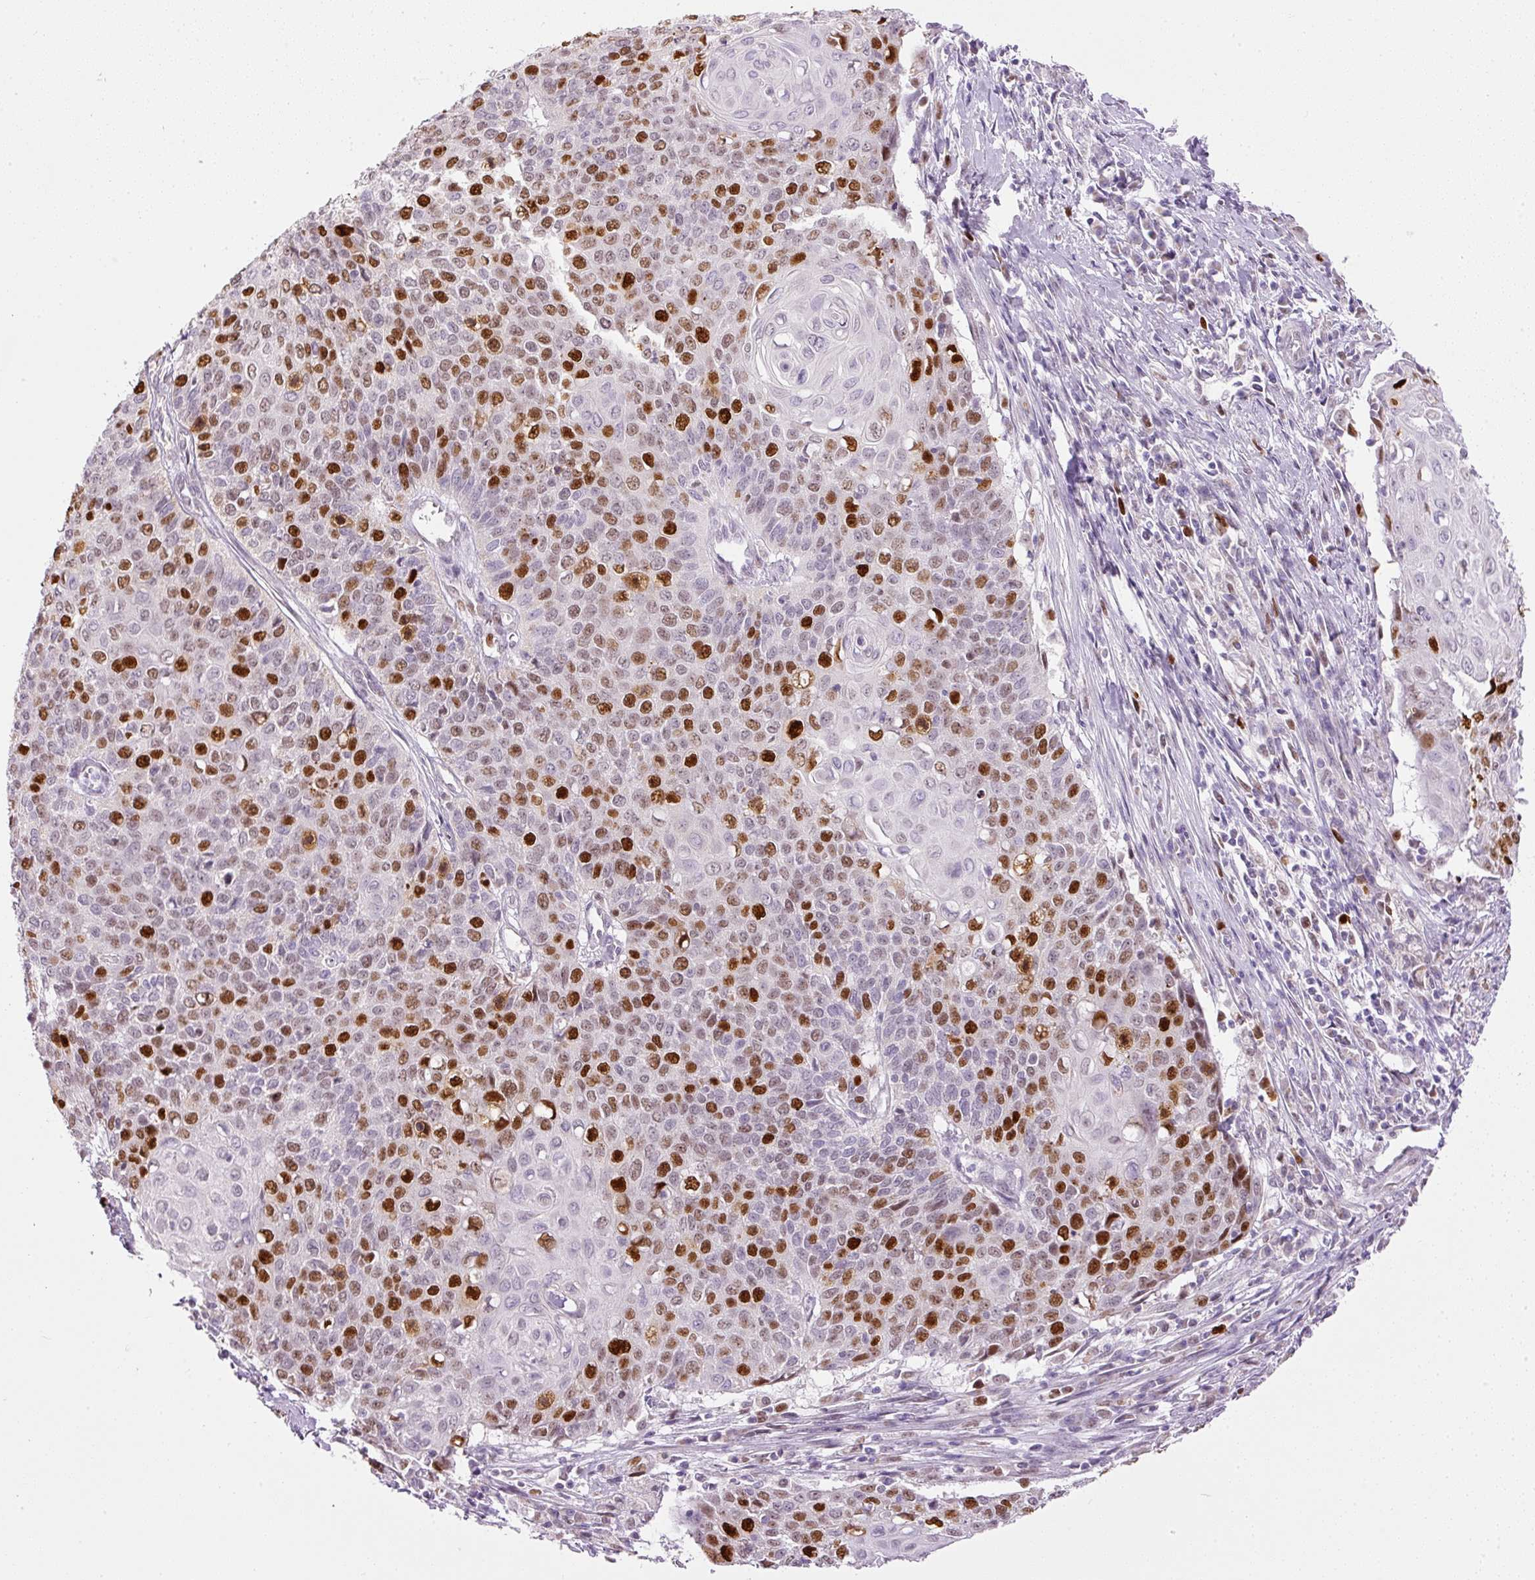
{"staining": {"intensity": "moderate", "quantity": "25%-75%", "location": "nuclear"}, "tissue": "cervical cancer", "cell_type": "Tumor cells", "image_type": "cancer", "snomed": [{"axis": "morphology", "description": "Squamous cell carcinoma, NOS"}, {"axis": "topography", "description": "Cervix"}], "caption": "Immunohistochemistry photomicrograph of human cervical cancer stained for a protein (brown), which displays medium levels of moderate nuclear expression in approximately 25%-75% of tumor cells.", "gene": "KPNA2", "patient": {"sex": "female", "age": 39}}